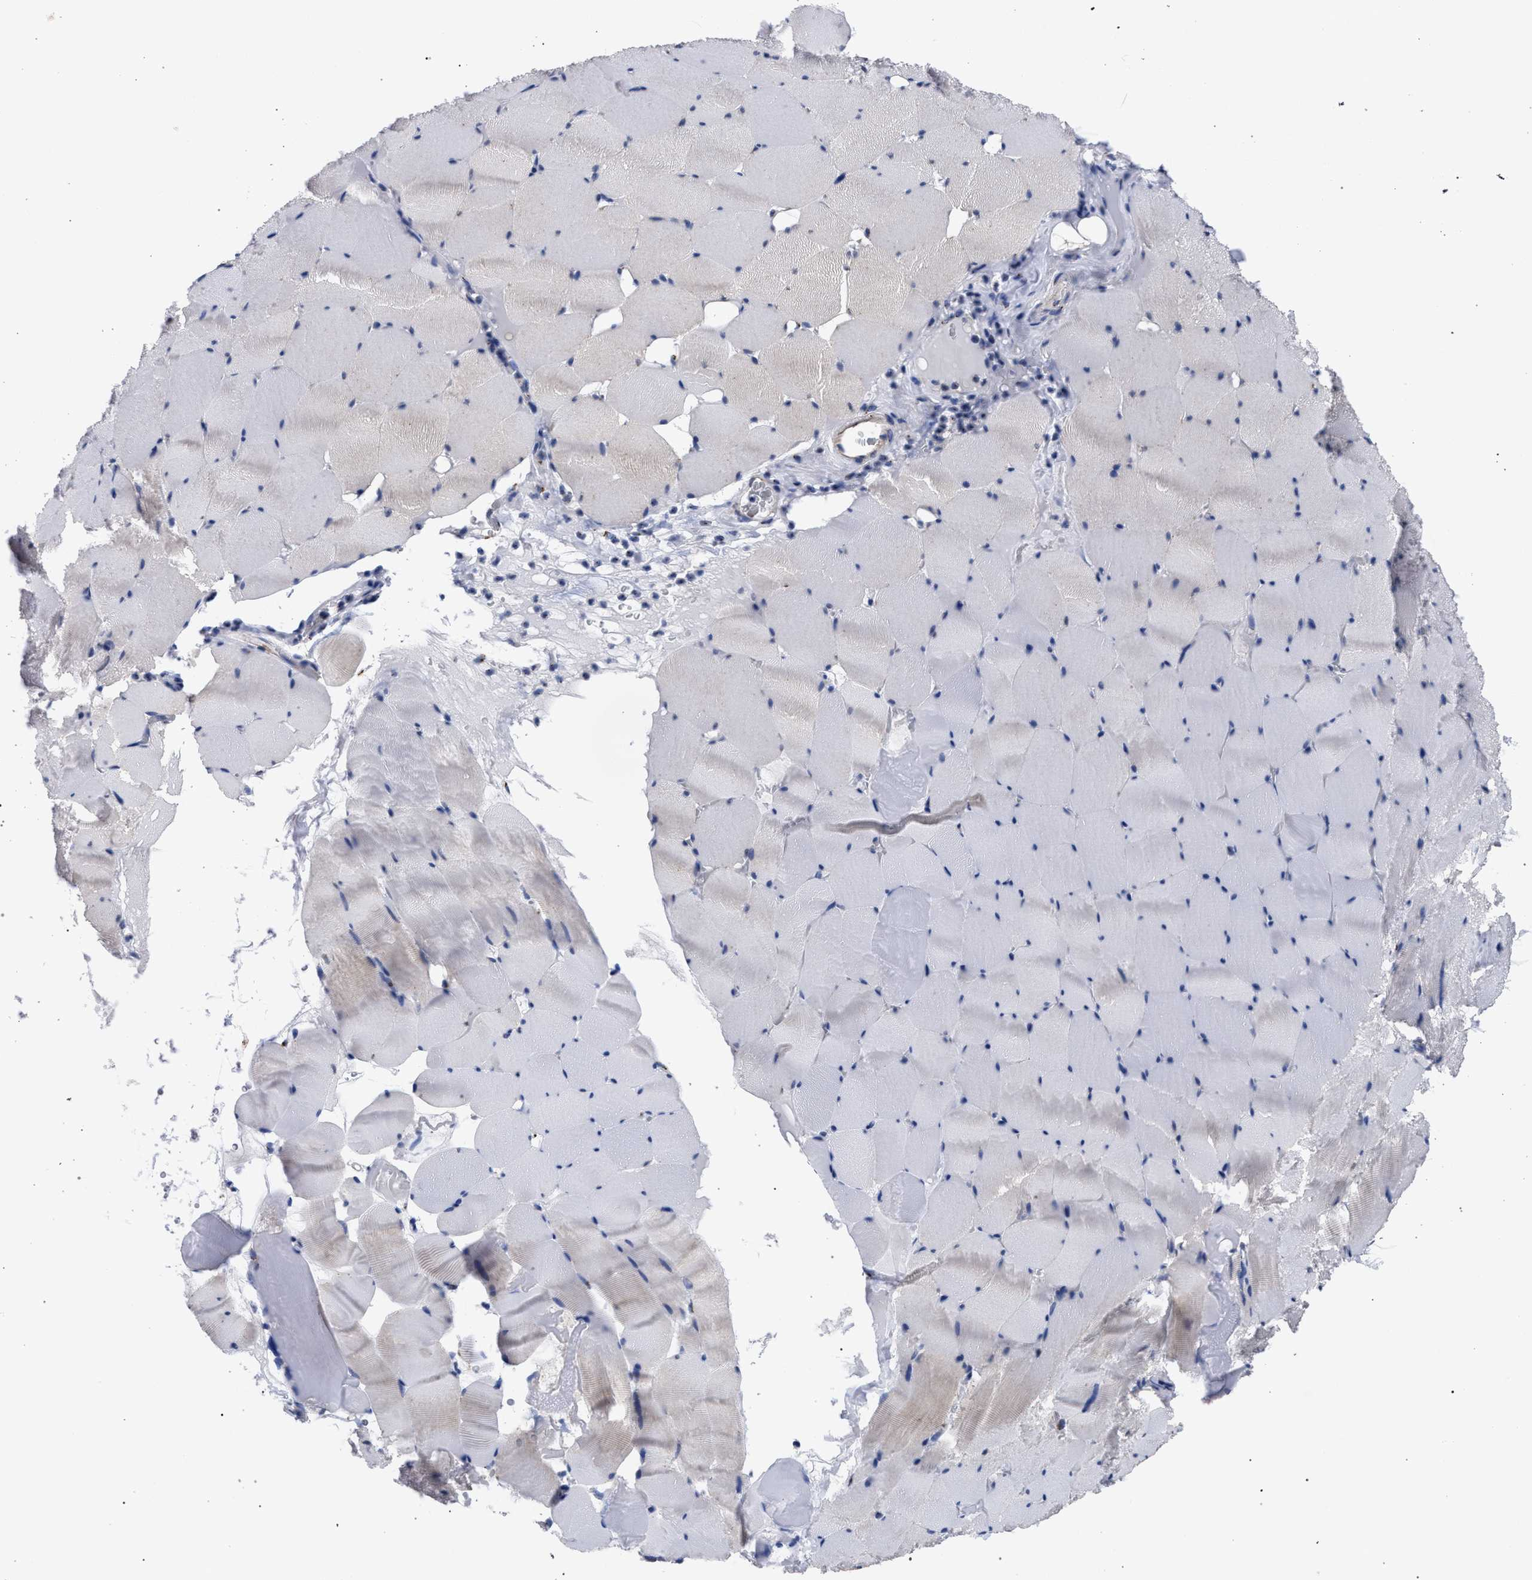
{"staining": {"intensity": "weak", "quantity": "<25%", "location": "cytoplasmic/membranous"}, "tissue": "skeletal muscle", "cell_type": "Myocytes", "image_type": "normal", "snomed": [{"axis": "morphology", "description": "Normal tissue, NOS"}, {"axis": "topography", "description": "Skeletal muscle"}], "caption": "IHC of benign human skeletal muscle displays no expression in myocytes.", "gene": "GOLGA2", "patient": {"sex": "male", "age": 62}}